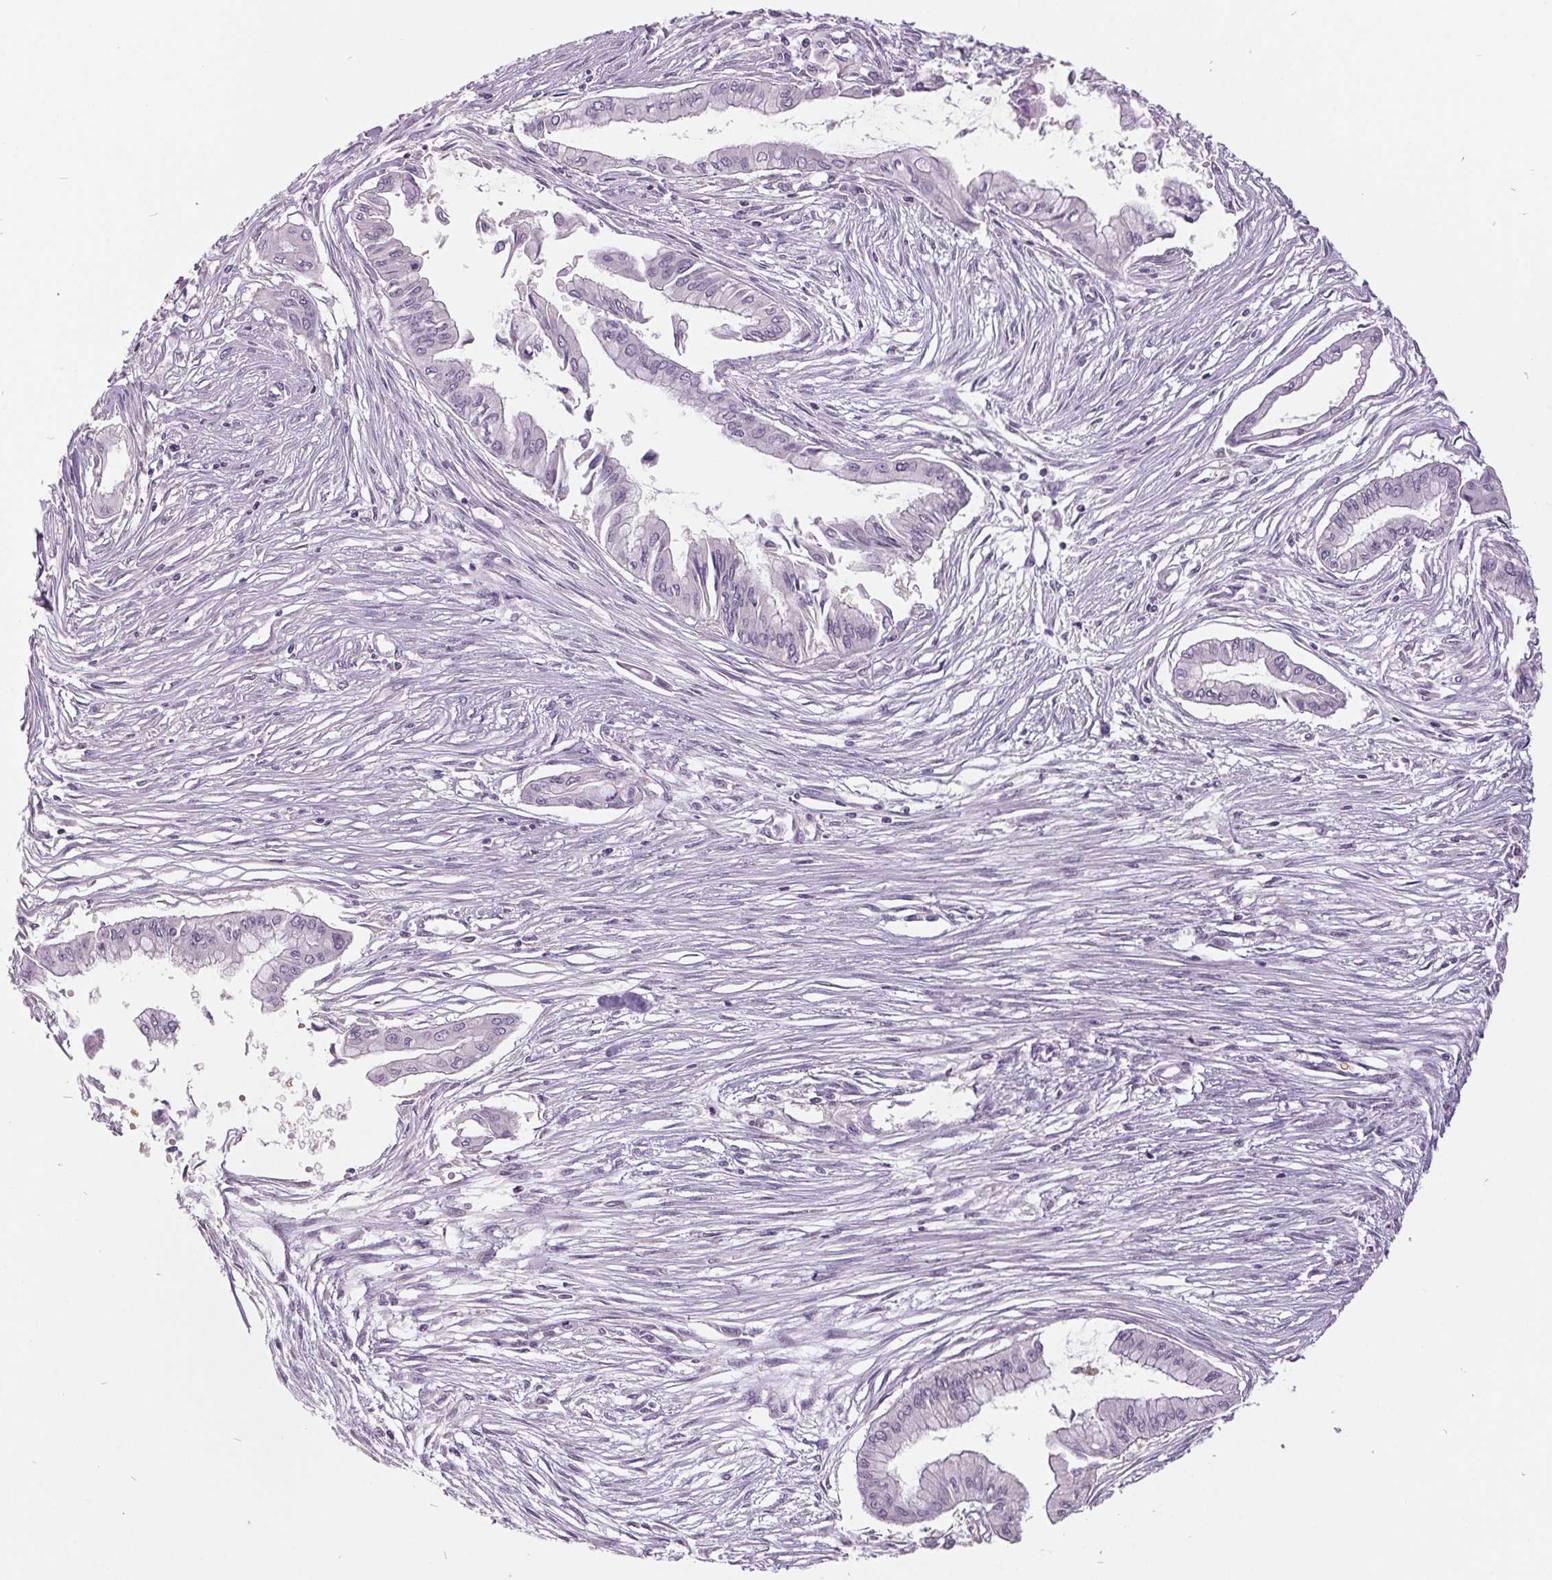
{"staining": {"intensity": "negative", "quantity": "none", "location": "none"}, "tissue": "pancreatic cancer", "cell_type": "Tumor cells", "image_type": "cancer", "snomed": [{"axis": "morphology", "description": "Adenocarcinoma, NOS"}, {"axis": "topography", "description": "Pancreas"}], "caption": "Immunohistochemical staining of human pancreatic adenocarcinoma exhibits no significant positivity in tumor cells.", "gene": "C2orf16", "patient": {"sex": "female", "age": 68}}